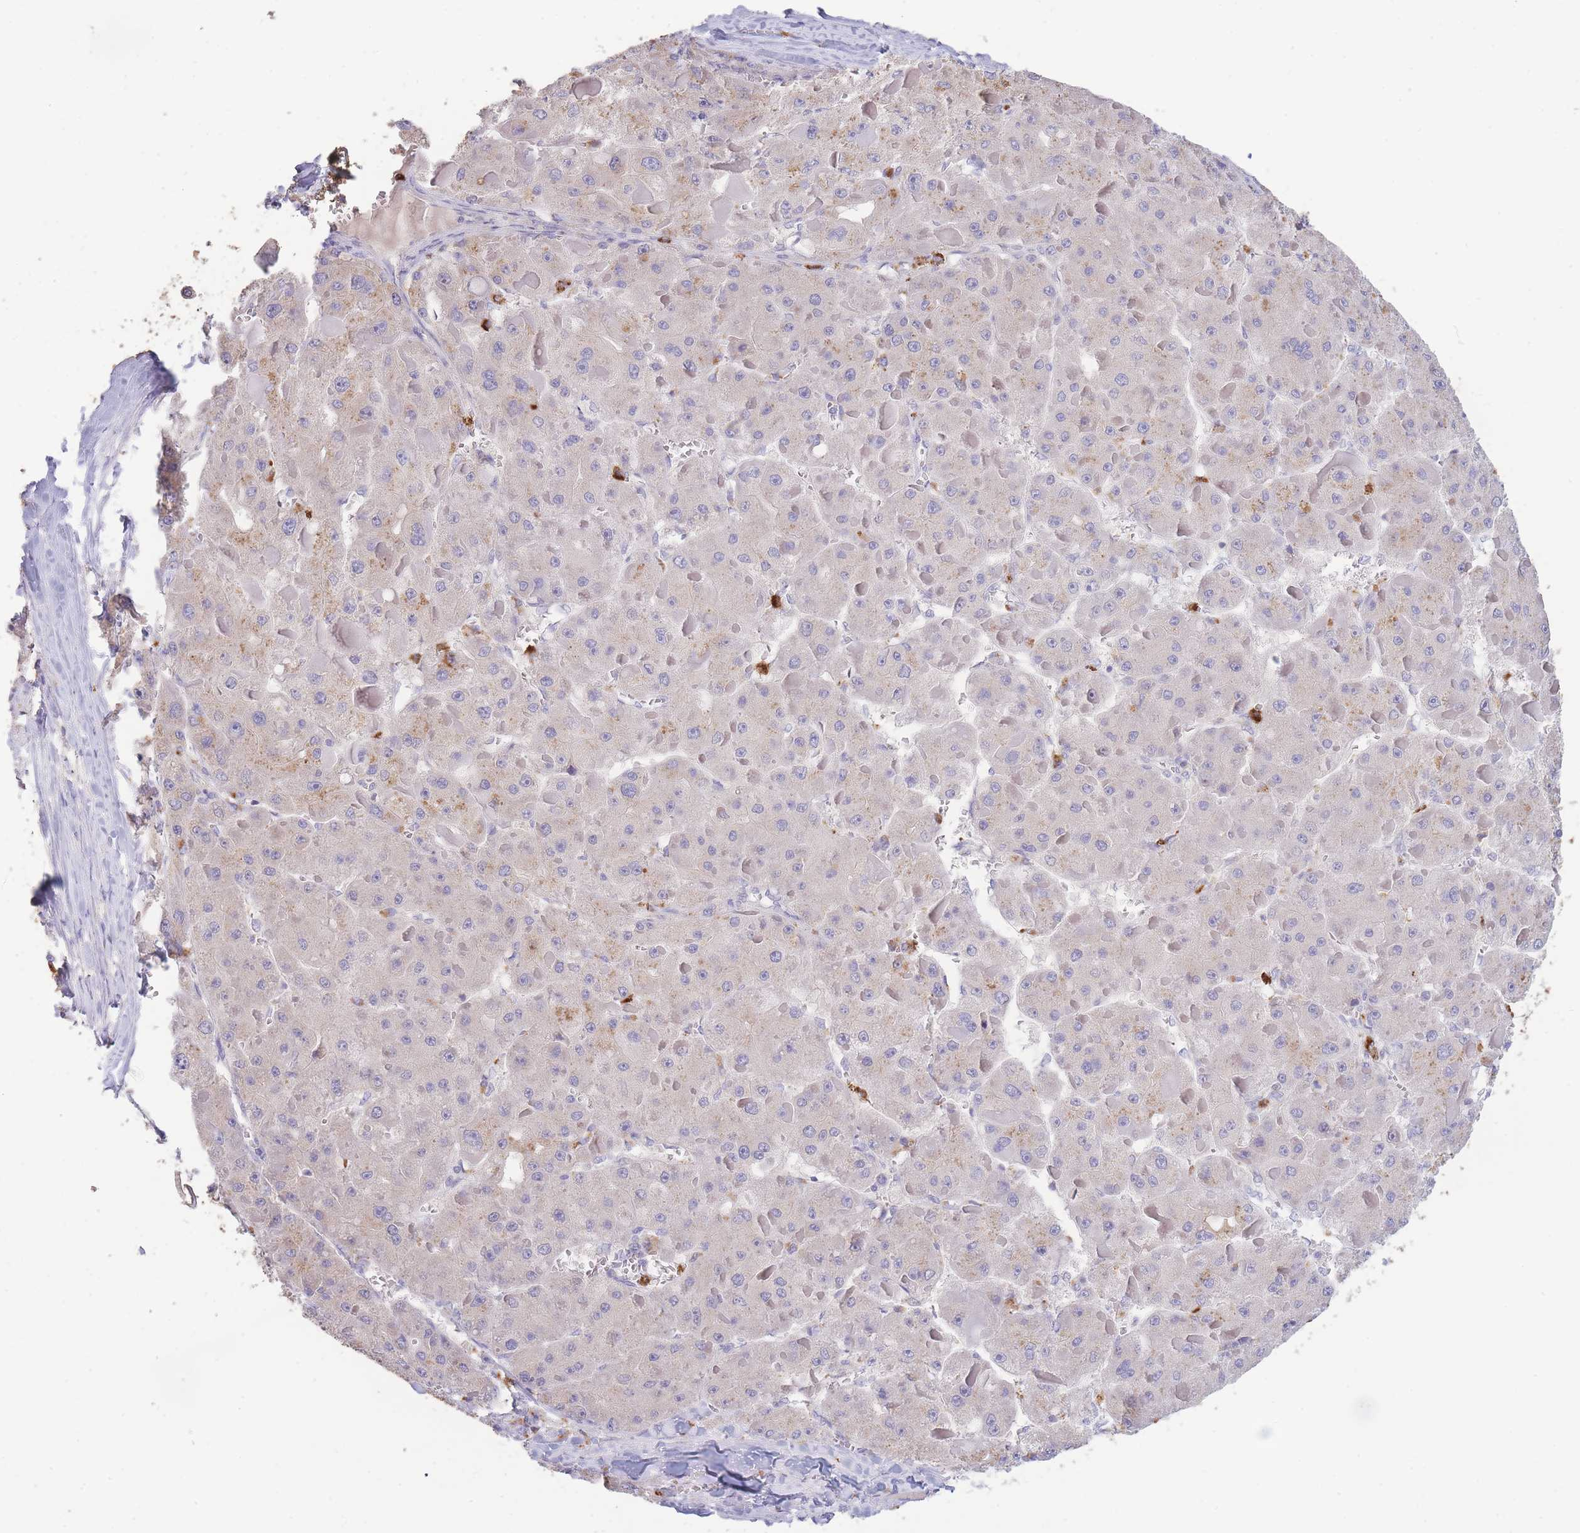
{"staining": {"intensity": "negative", "quantity": "none", "location": "none"}, "tissue": "liver cancer", "cell_type": "Tumor cells", "image_type": "cancer", "snomed": [{"axis": "morphology", "description": "Carcinoma, Hepatocellular, NOS"}, {"axis": "topography", "description": "Liver"}], "caption": "Immunohistochemistry (IHC) of human liver cancer (hepatocellular carcinoma) displays no positivity in tumor cells.", "gene": "CENPM", "patient": {"sex": "female", "age": 73}}